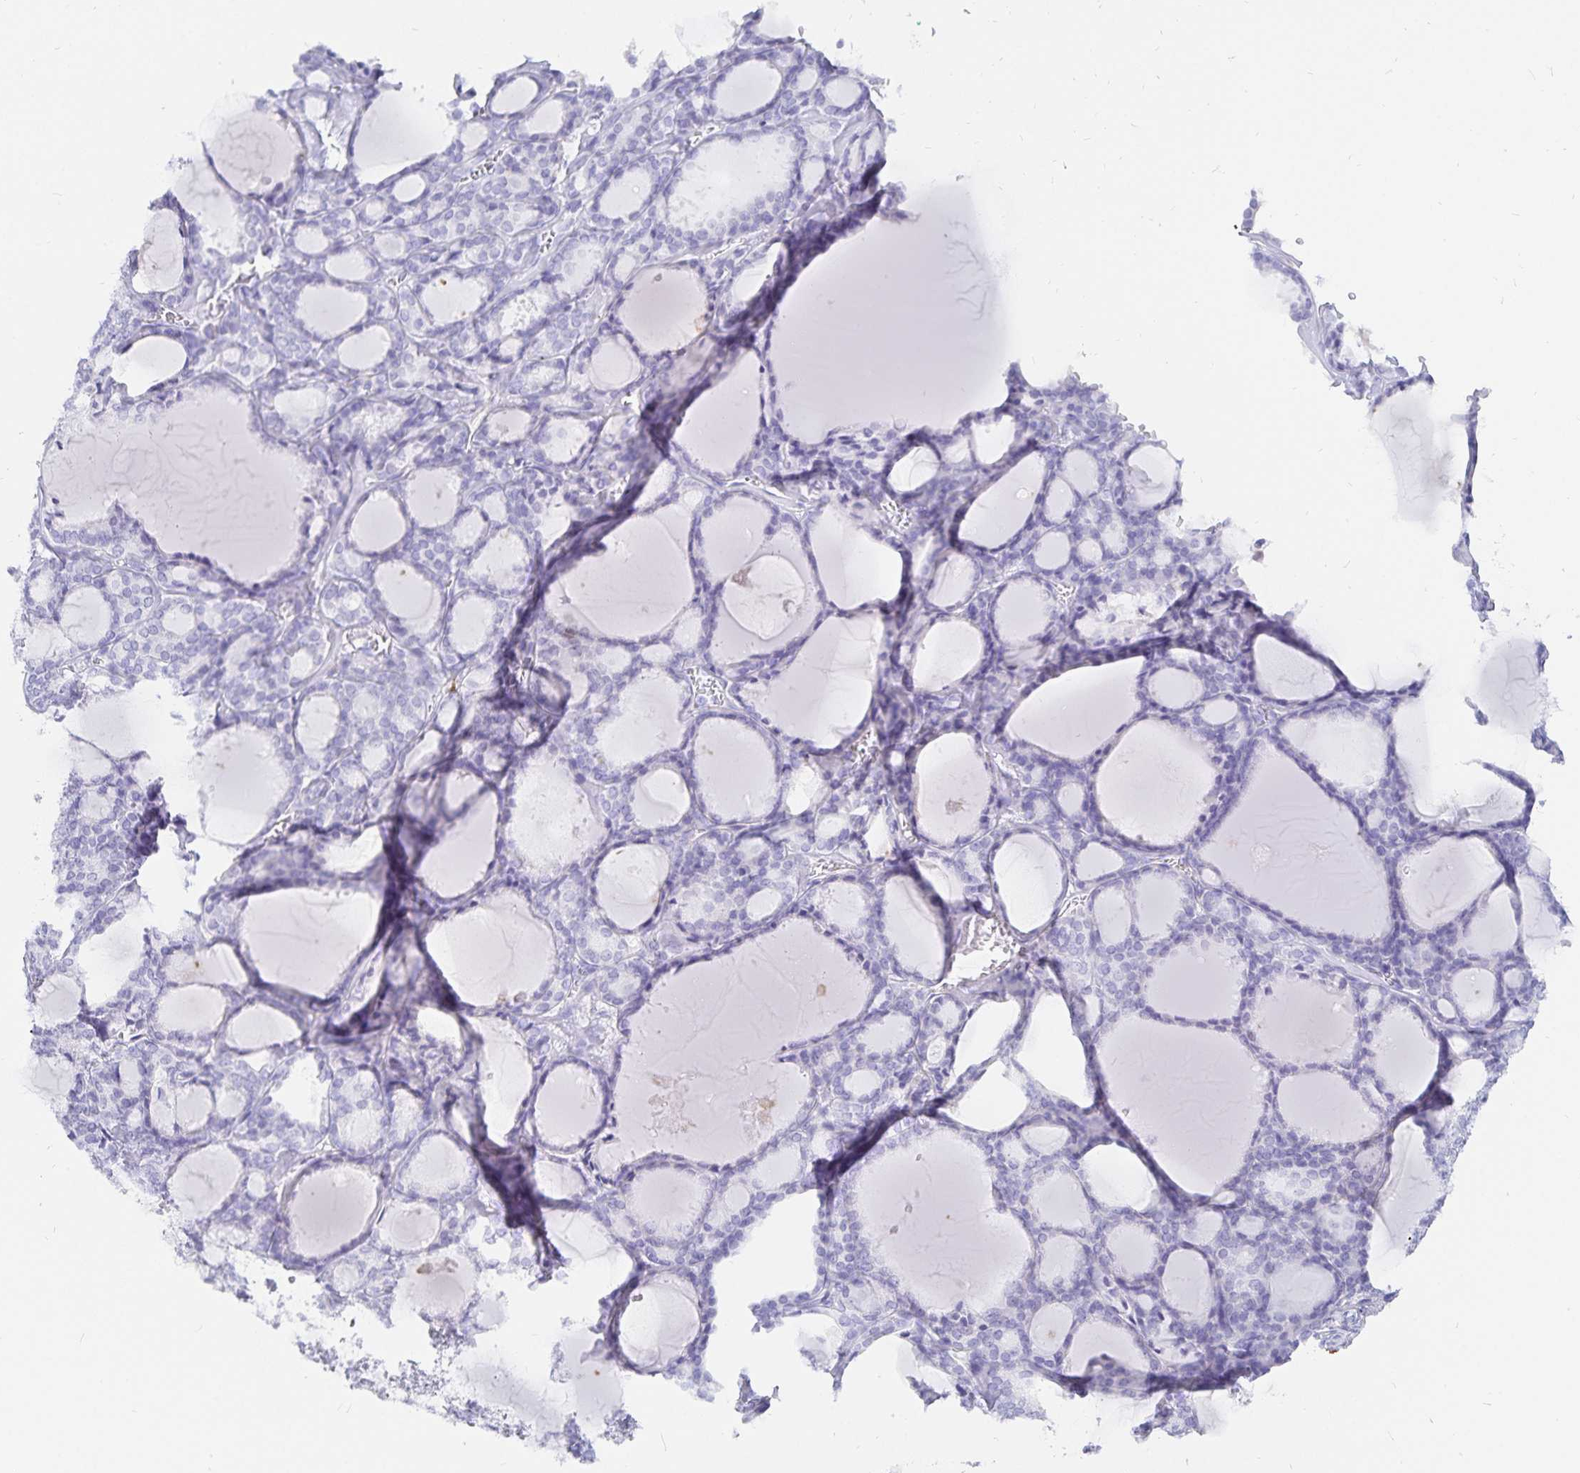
{"staining": {"intensity": "negative", "quantity": "none", "location": "none"}, "tissue": "thyroid cancer", "cell_type": "Tumor cells", "image_type": "cancer", "snomed": [{"axis": "morphology", "description": "Follicular adenoma carcinoma, NOS"}, {"axis": "topography", "description": "Thyroid gland"}], "caption": "Protein analysis of thyroid cancer shows no significant expression in tumor cells. Nuclei are stained in blue.", "gene": "INSL5", "patient": {"sex": "male", "age": 74}}